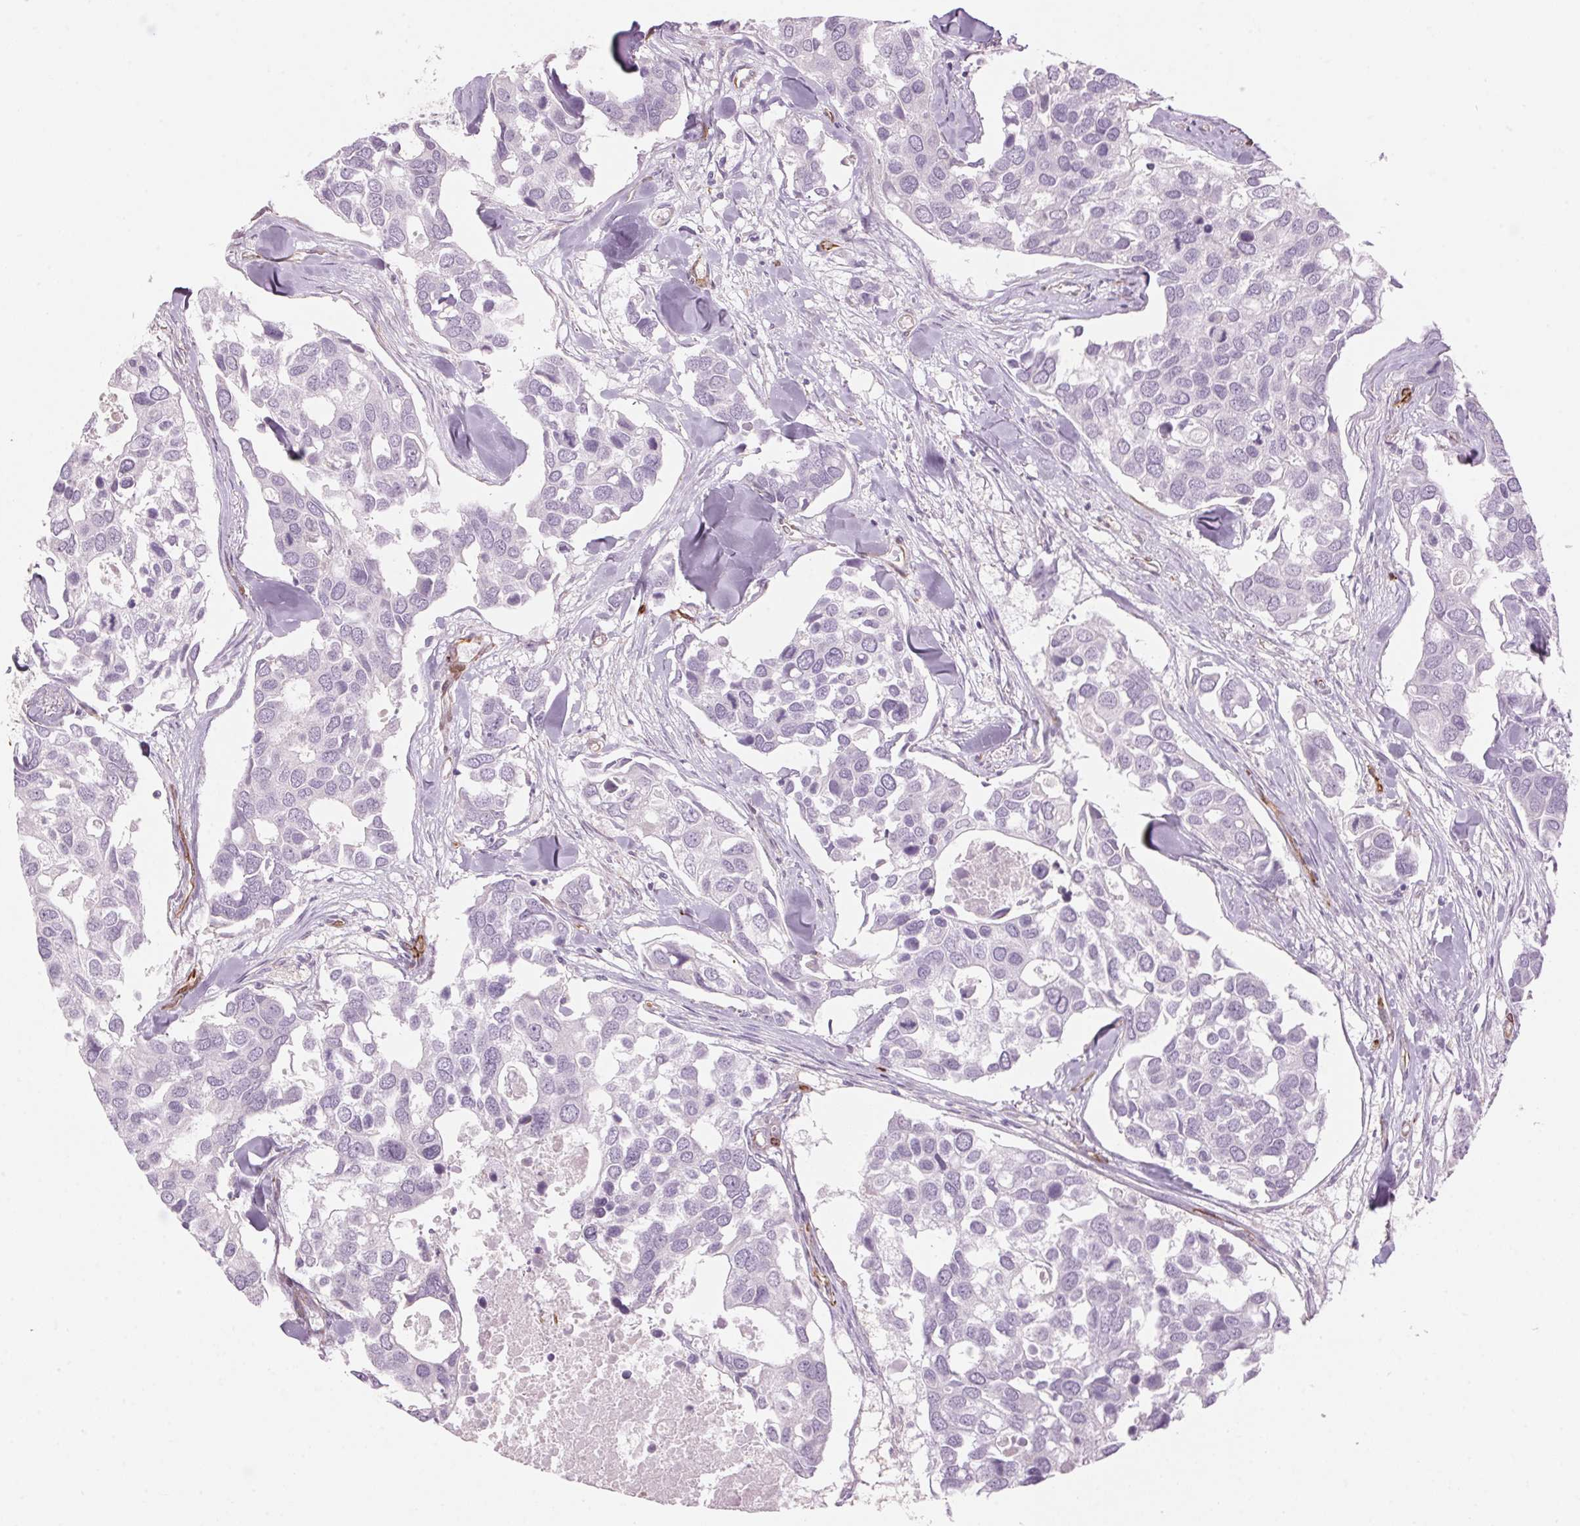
{"staining": {"intensity": "negative", "quantity": "none", "location": "none"}, "tissue": "breast cancer", "cell_type": "Tumor cells", "image_type": "cancer", "snomed": [{"axis": "morphology", "description": "Duct carcinoma"}, {"axis": "topography", "description": "Breast"}], "caption": "Immunohistochemistry (IHC) photomicrograph of neoplastic tissue: infiltrating ductal carcinoma (breast) stained with DAB demonstrates no significant protein expression in tumor cells.", "gene": "CLPS", "patient": {"sex": "female", "age": 83}}